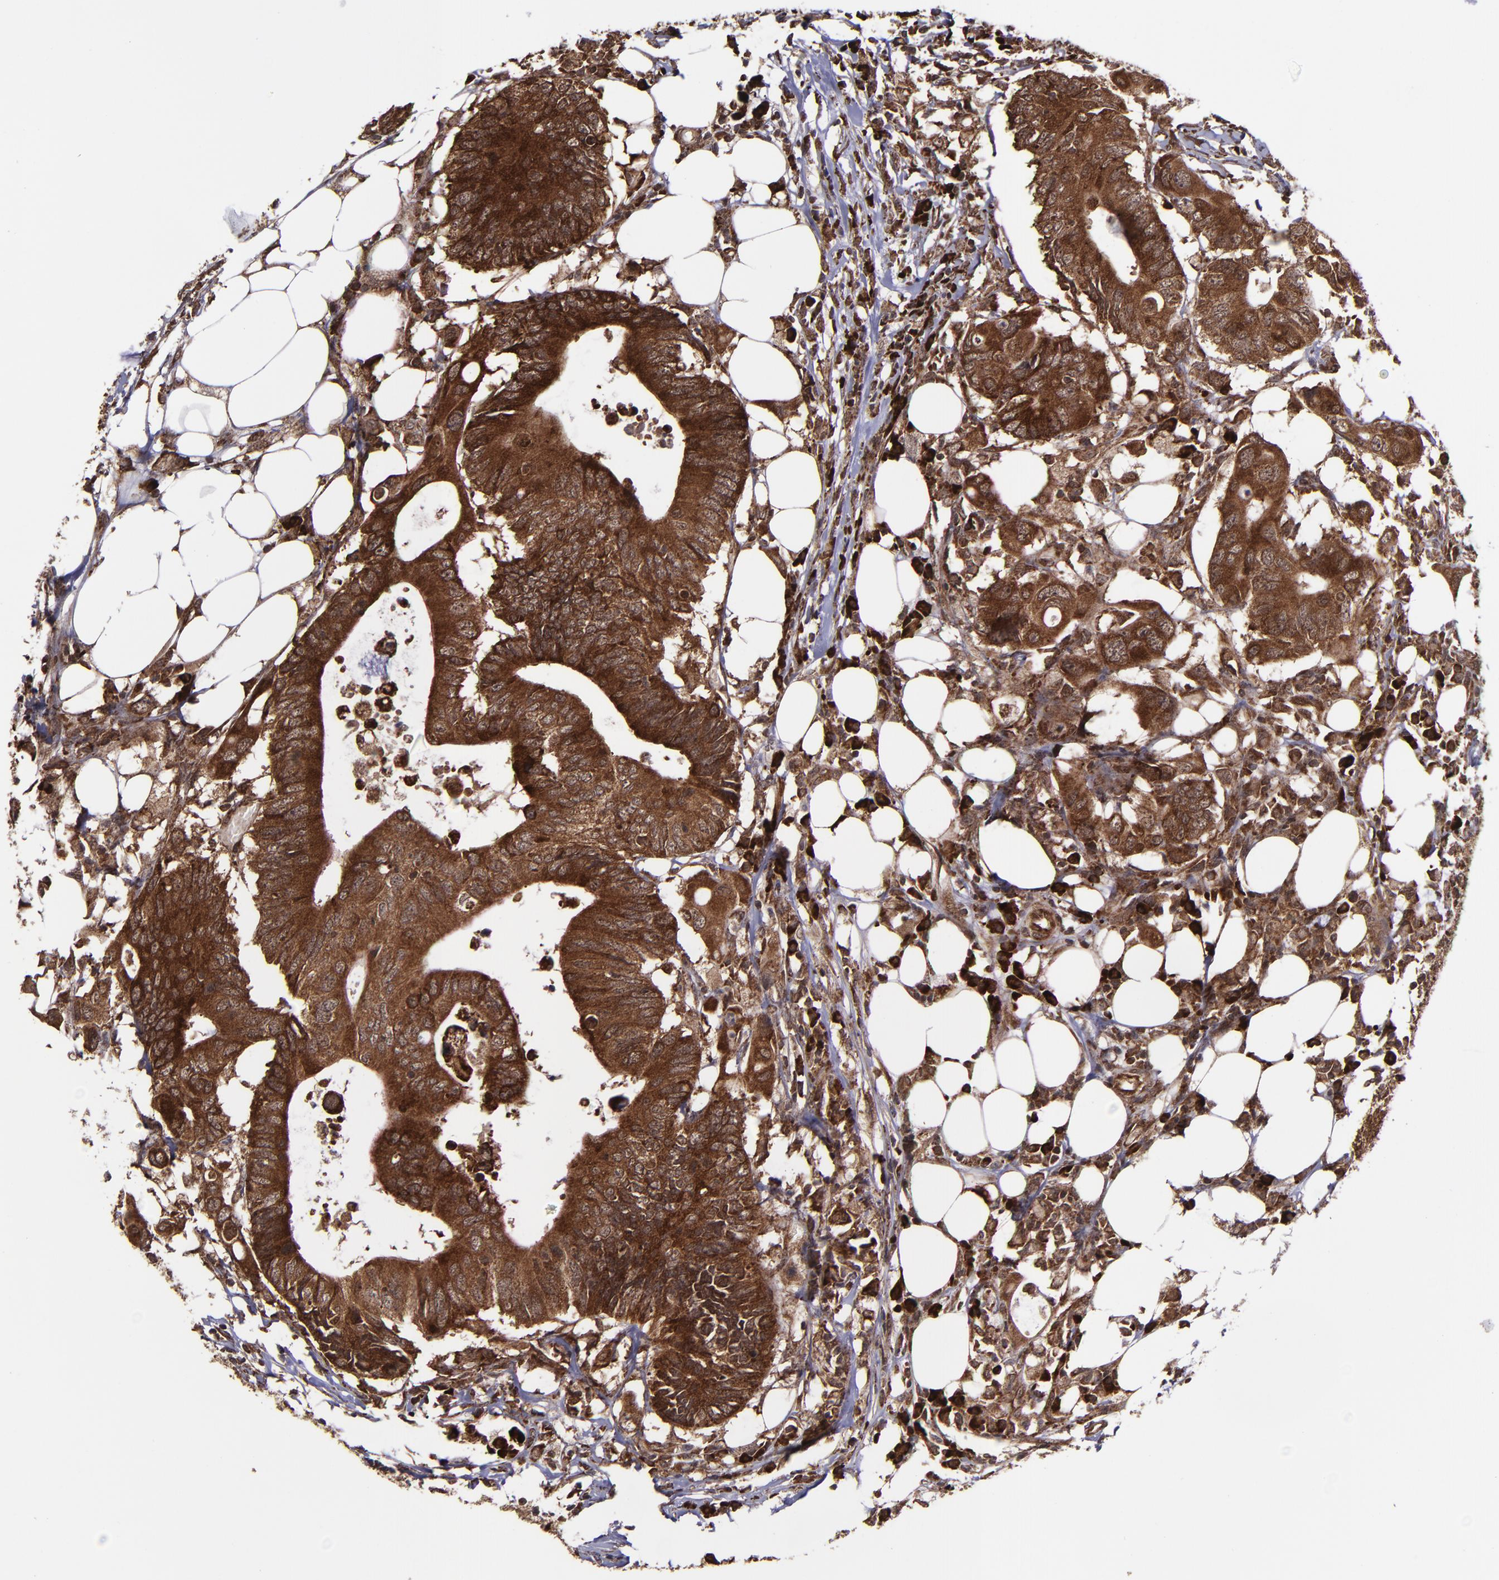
{"staining": {"intensity": "strong", "quantity": ">75%", "location": "cytoplasmic/membranous,nuclear"}, "tissue": "colorectal cancer", "cell_type": "Tumor cells", "image_type": "cancer", "snomed": [{"axis": "morphology", "description": "Adenocarcinoma, NOS"}, {"axis": "topography", "description": "Colon"}], "caption": "Brown immunohistochemical staining in colorectal cancer (adenocarcinoma) exhibits strong cytoplasmic/membranous and nuclear expression in about >75% of tumor cells. The protein is shown in brown color, while the nuclei are stained blue.", "gene": "EIF4ENIF1", "patient": {"sex": "male", "age": 71}}